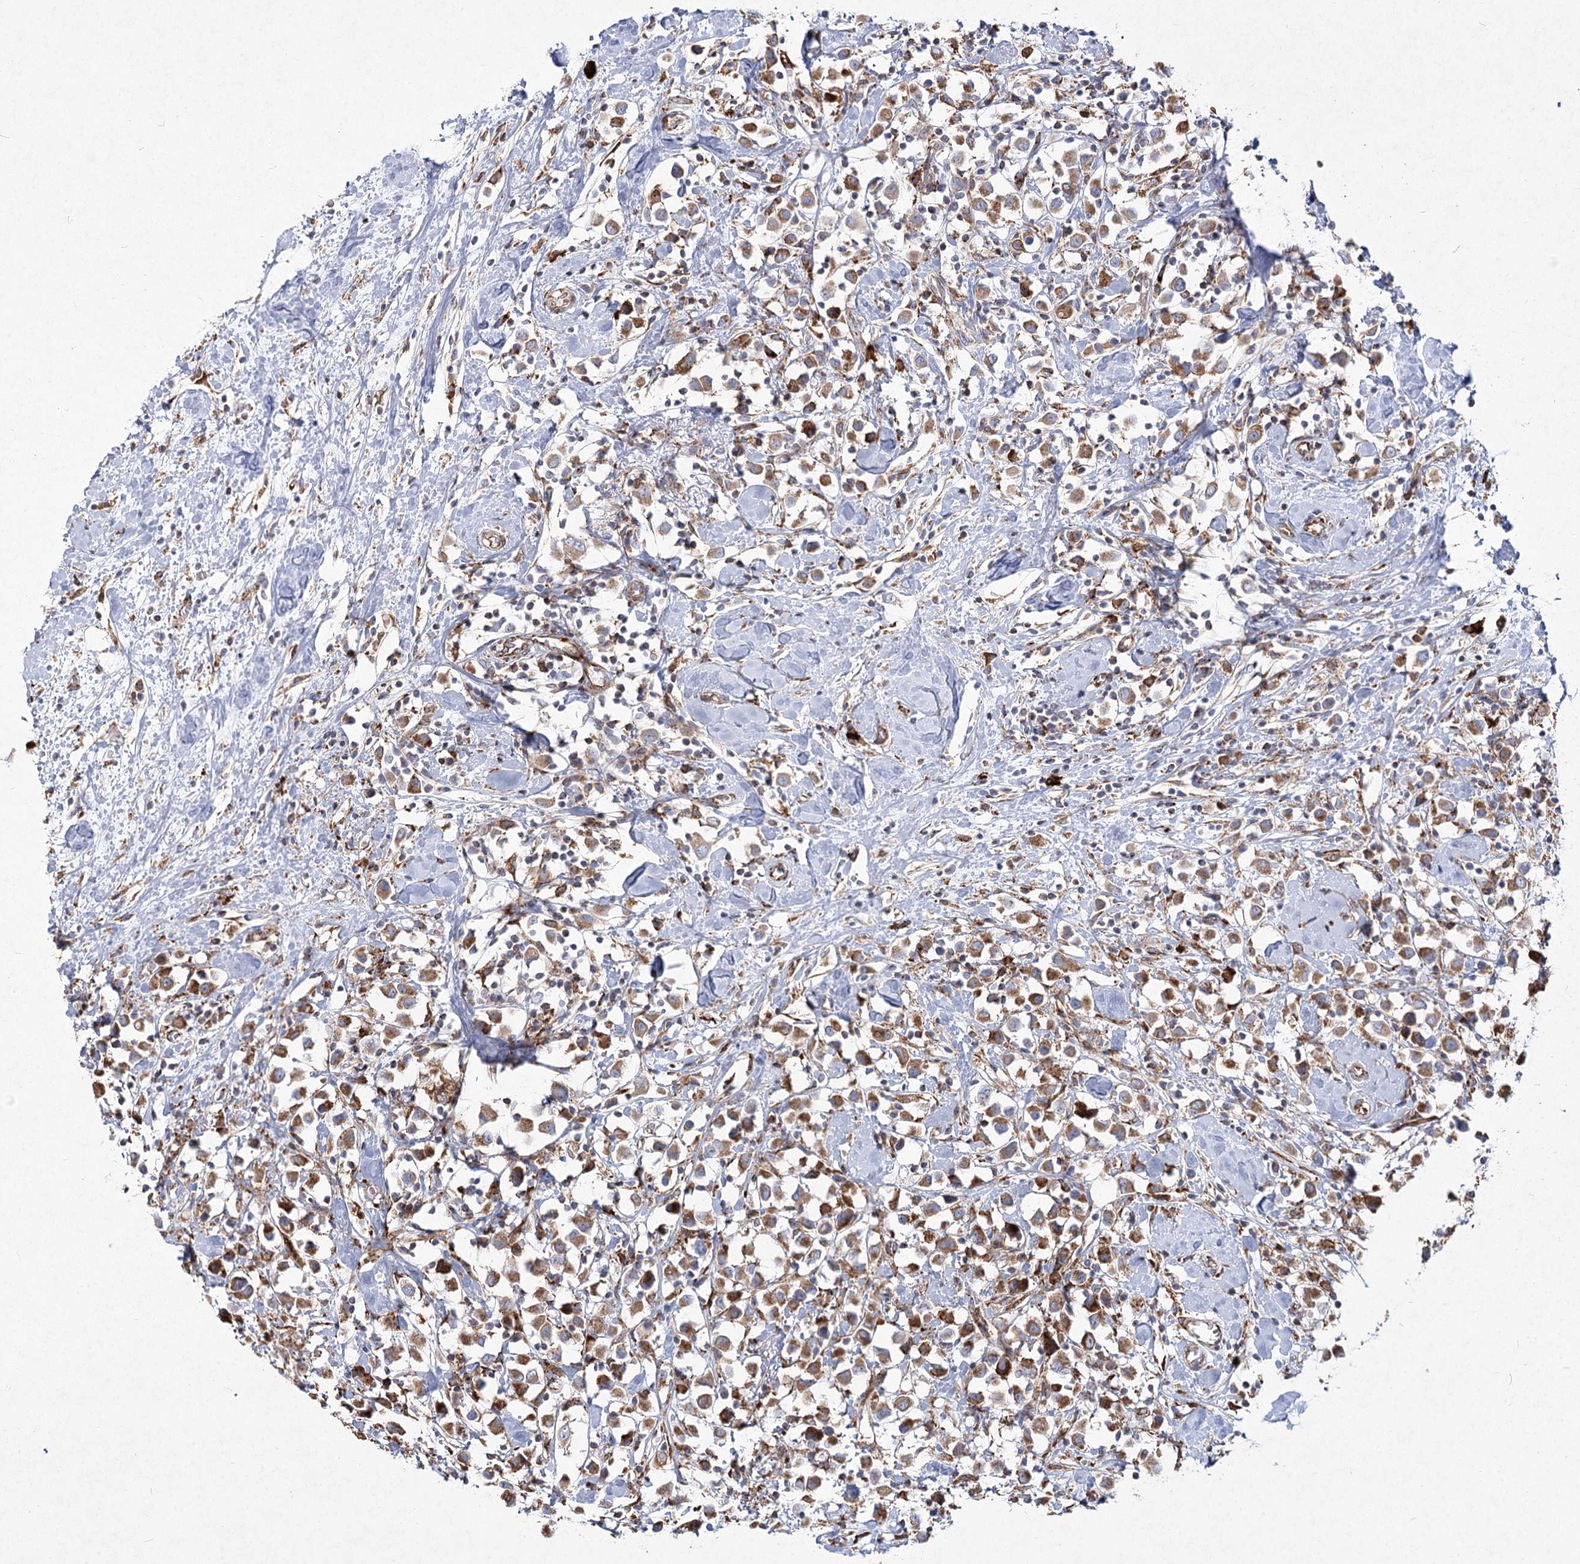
{"staining": {"intensity": "moderate", "quantity": ">75%", "location": "cytoplasmic/membranous"}, "tissue": "breast cancer", "cell_type": "Tumor cells", "image_type": "cancer", "snomed": [{"axis": "morphology", "description": "Duct carcinoma"}, {"axis": "topography", "description": "Breast"}], "caption": "A brown stain highlights moderate cytoplasmic/membranous staining of a protein in breast cancer tumor cells.", "gene": "NHLRC2", "patient": {"sex": "female", "age": 61}}